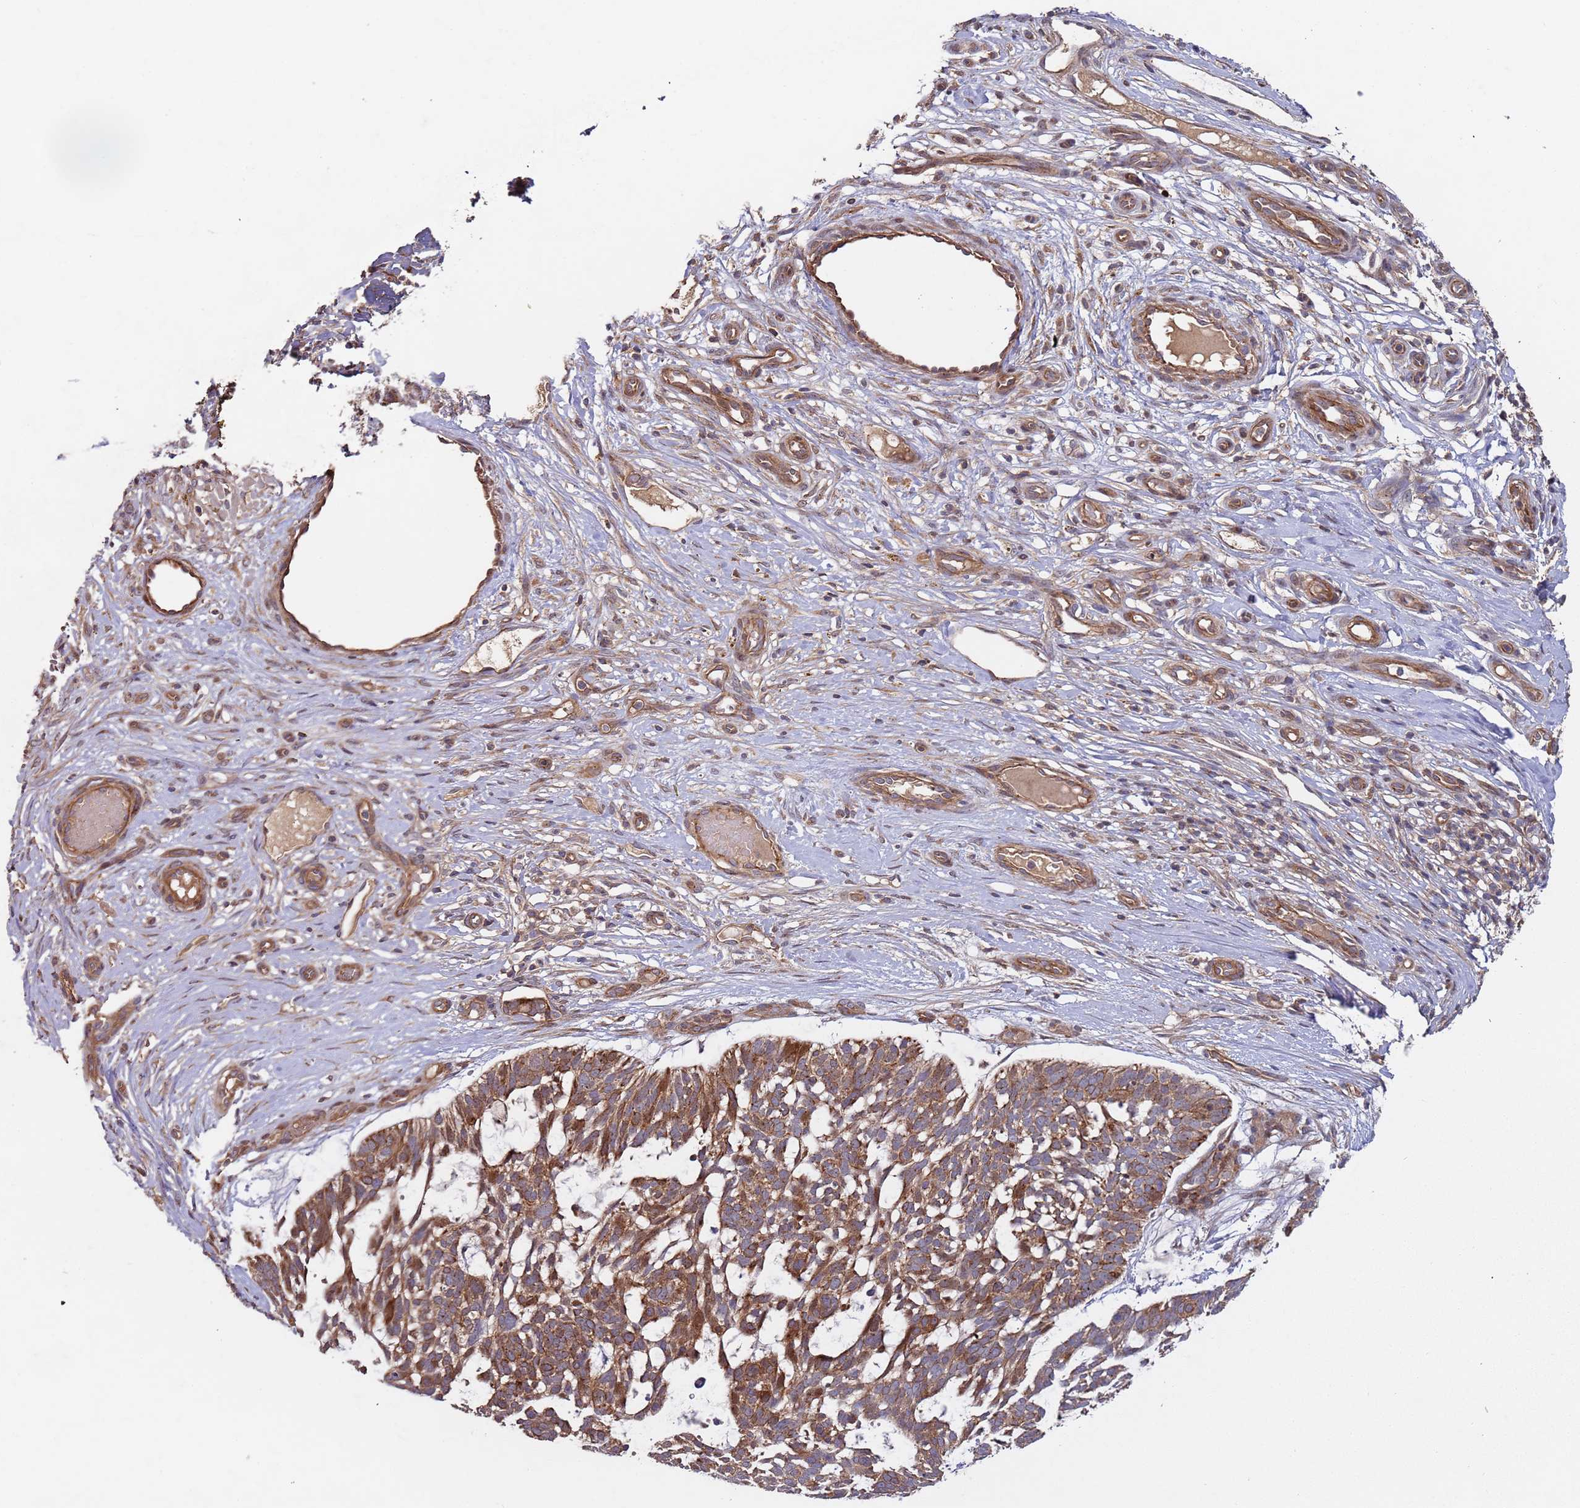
{"staining": {"intensity": "moderate", "quantity": ">75%", "location": "cytoplasmic/membranous"}, "tissue": "skin cancer", "cell_type": "Tumor cells", "image_type": "cancer", "snomed": [{"axis": "morphology", "description": "Basal cell carcinoma"}, {"axis": "topography", "description": "Skin"}], "caption": "Skin basal cell carcinoma stained for a protein shows moderate cytoplasmic/membranous positivity in tumor cells.", "gene": "KANSL1L", "patient": {"sex": "male", "age": 88}}